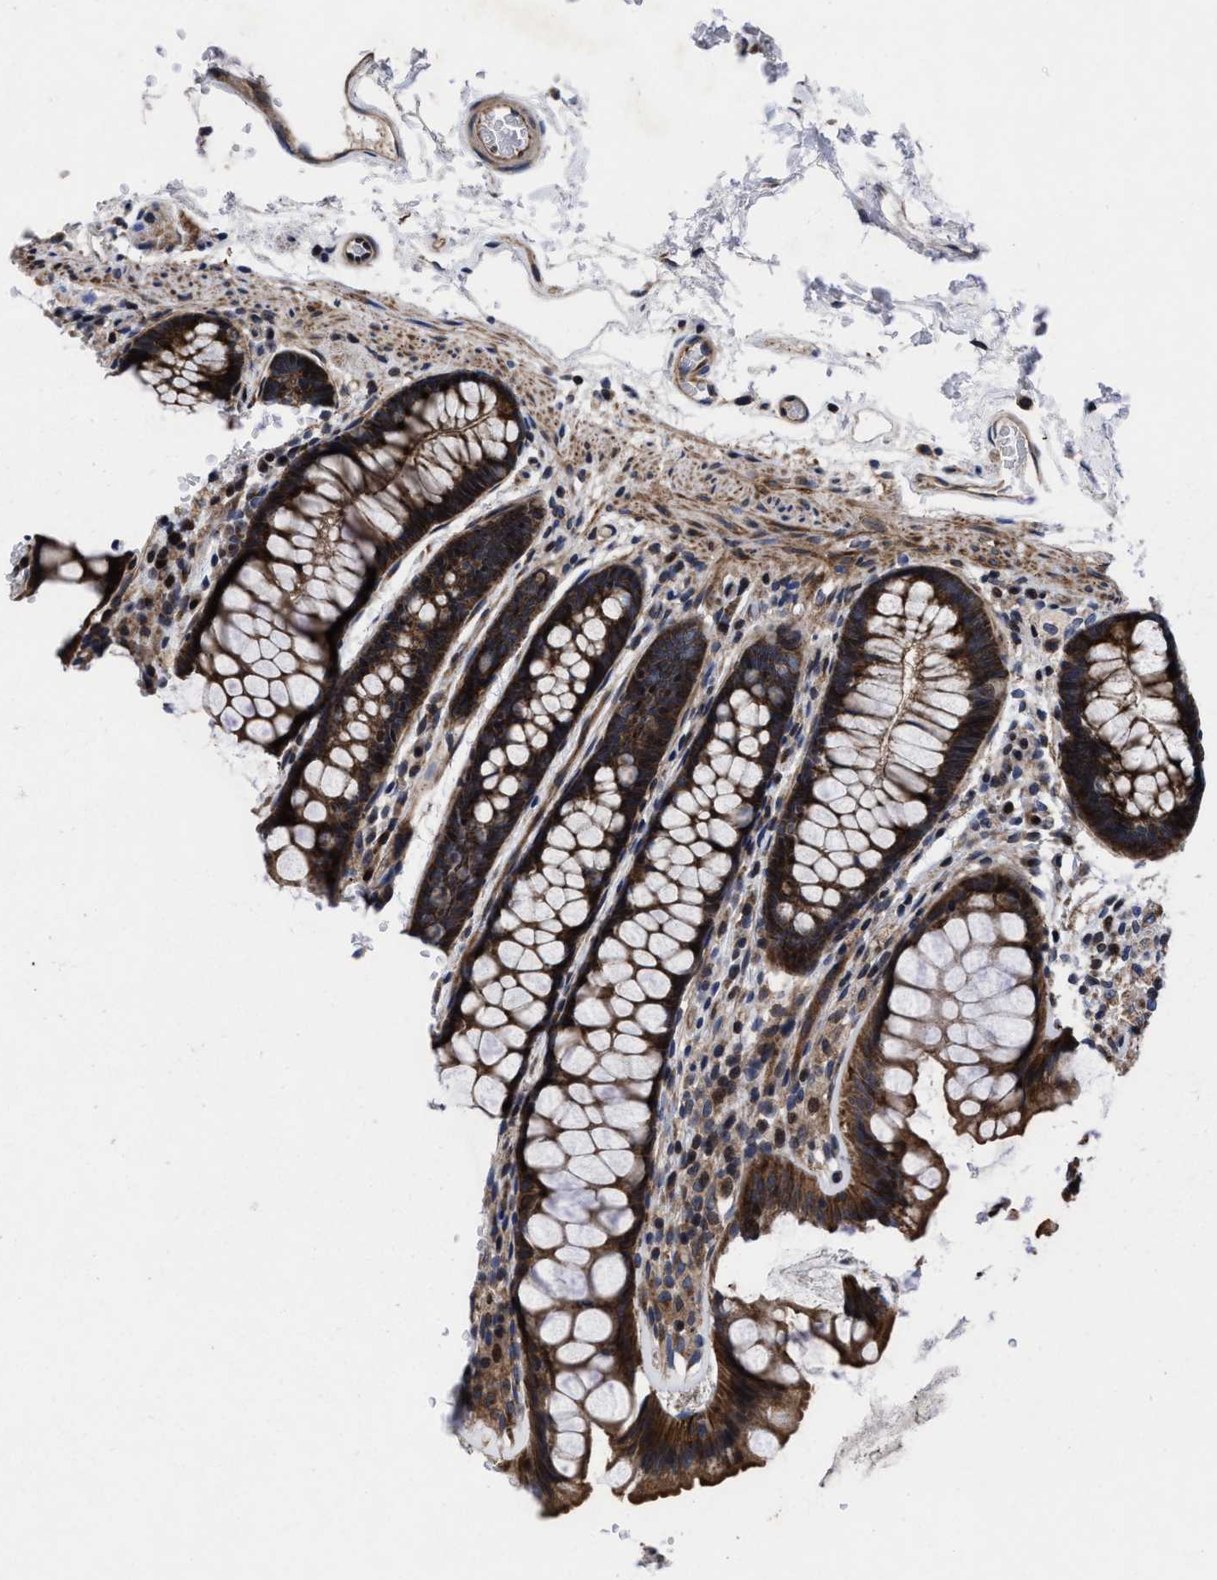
{"staining": {"intensity": "moderate", "quantity": "25%-75%", "location": "cytoplasmic/membranous"}, "tissue": "colon", "cell_type": "Endothelial cells", "image_type": "normal", "snomed": [{"axis": "morphology", "description": "Normal tissue, NOS"}, {"axis": "topography", "description": "Colon"}], "caption": "Protein analysis of unremarkable colon exhibits moderate cytoplasmic/membranous positivity in about 25%-75% of endothelial cells. (IHC, brightfield microscopy, high magnification).", "gene": "MRPL50", "patient": {"sex": "female", "age": 56}}